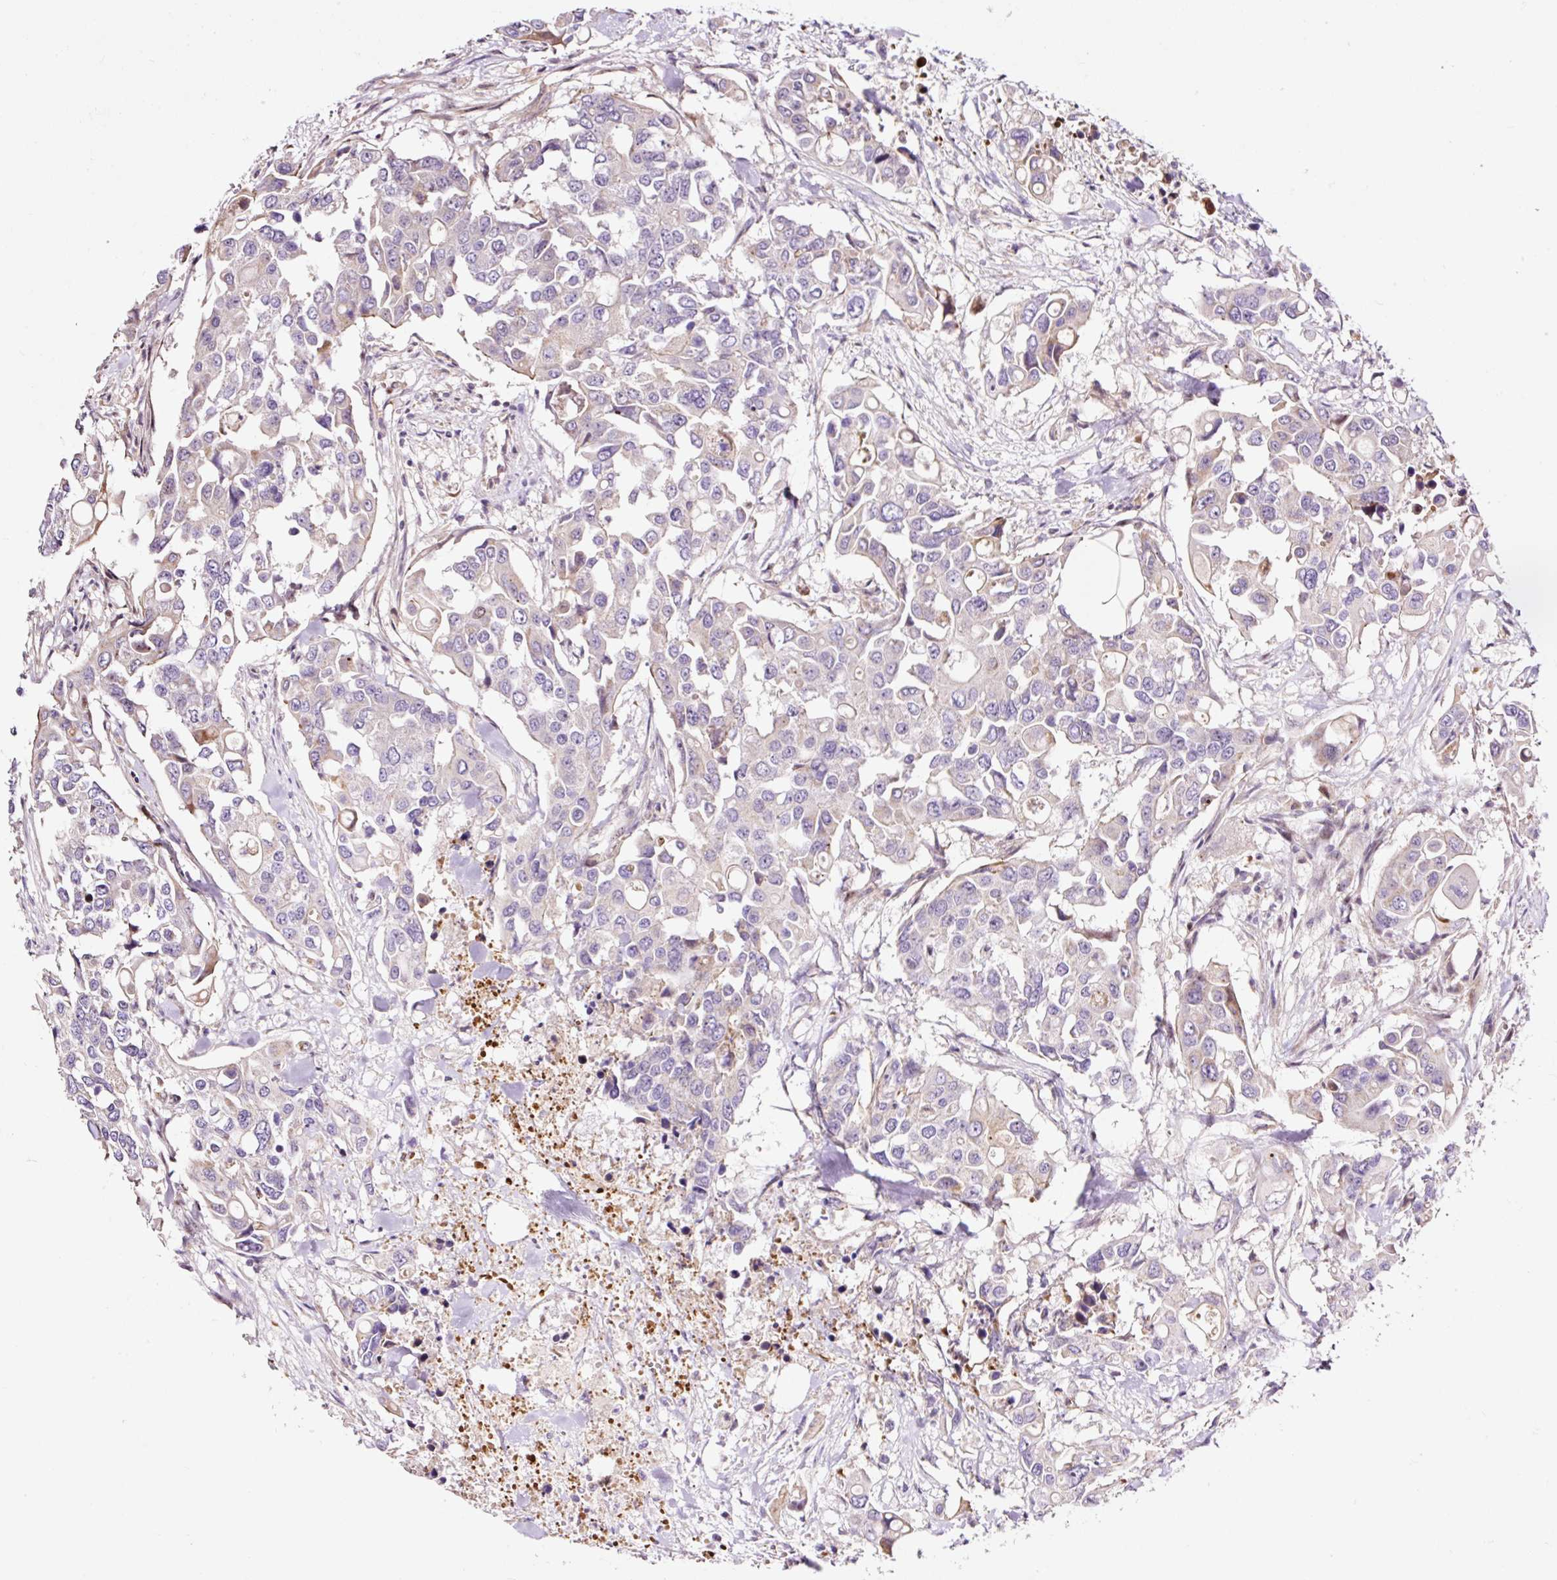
{"staining": {"intensity": "negative", "quantity": "none", "location": "none"}, "tissue": "colorectal cancer", "cell_type": "Tumor cells", "image_type": "cancer", "snomed": [{"axis": "morphology", "description": "Adenocarcinoma, NOS"}, {"axis": "topography", "description": "Colon"}], "caption": "The image displays no significant positivity in tumor cells of adenocarcinoma (colorectal). (DAB (3,3'-diaminobenzidine) IHC, high magnification).", "gene": "BOLA3", "patient": {"sex": "male", "age": 77}}